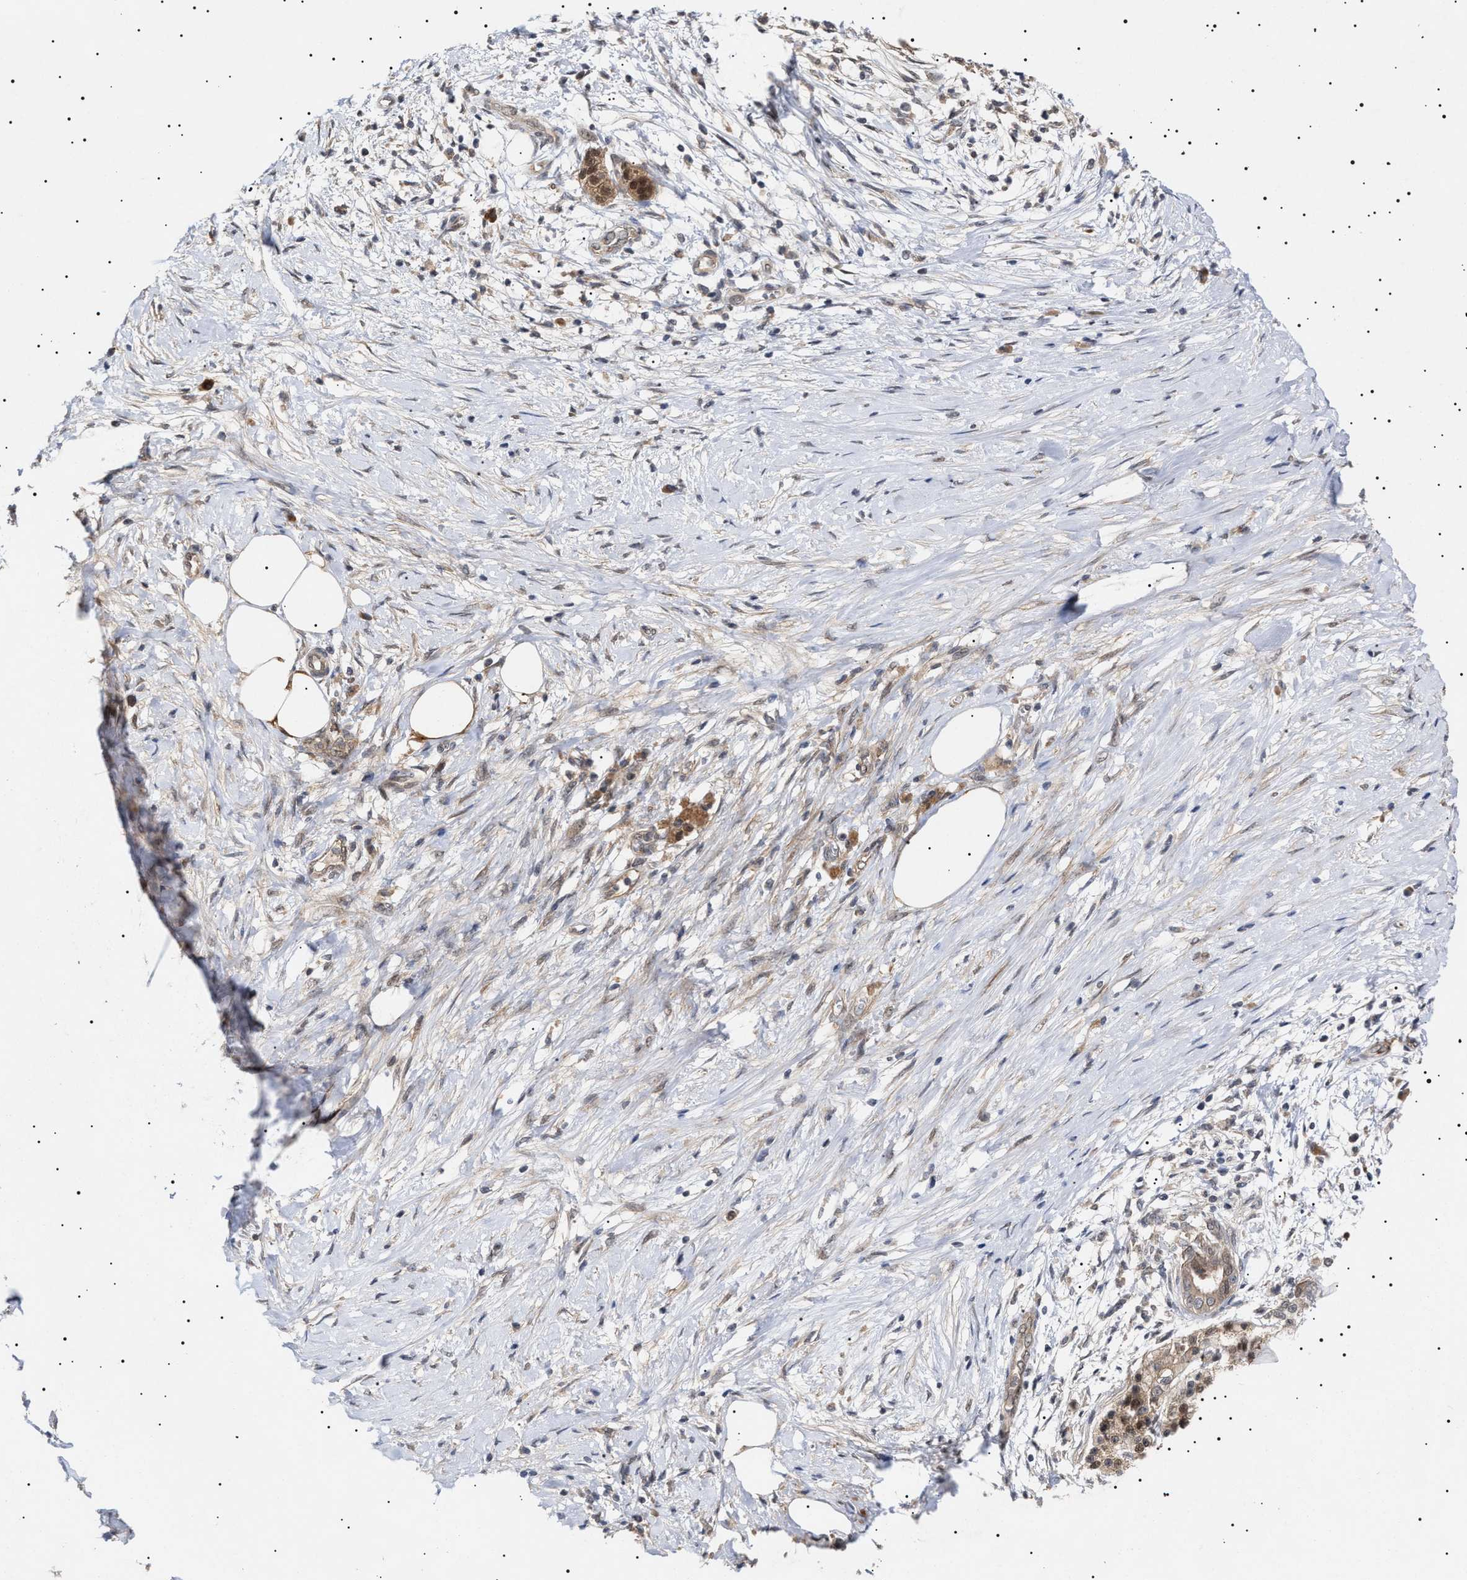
{"staining": {"intensity": "moderate", "quantity": ">75%", "location": "cytoplasmic/membranous"}, "tissue": "pancreatic cancer", "cell_type": "Tumor cells", "image_type": "cancer", "snomed": [{"axis": "morphology", "description": "Adenocarcinoma, NOS"}, {"axis": "topography", "description": "Pancreas"}], "caption": "Pancreatic adenocarcinoma stained with DAB (3,3'-diaminobenzidine) immunohistochemistry exhibits medium levels of moderate cytoplasmic/membranous staining in approximately >75% of tumor cells.", "gene": "NPLOC4", "patient": {"sex": "male", "age": 58}}